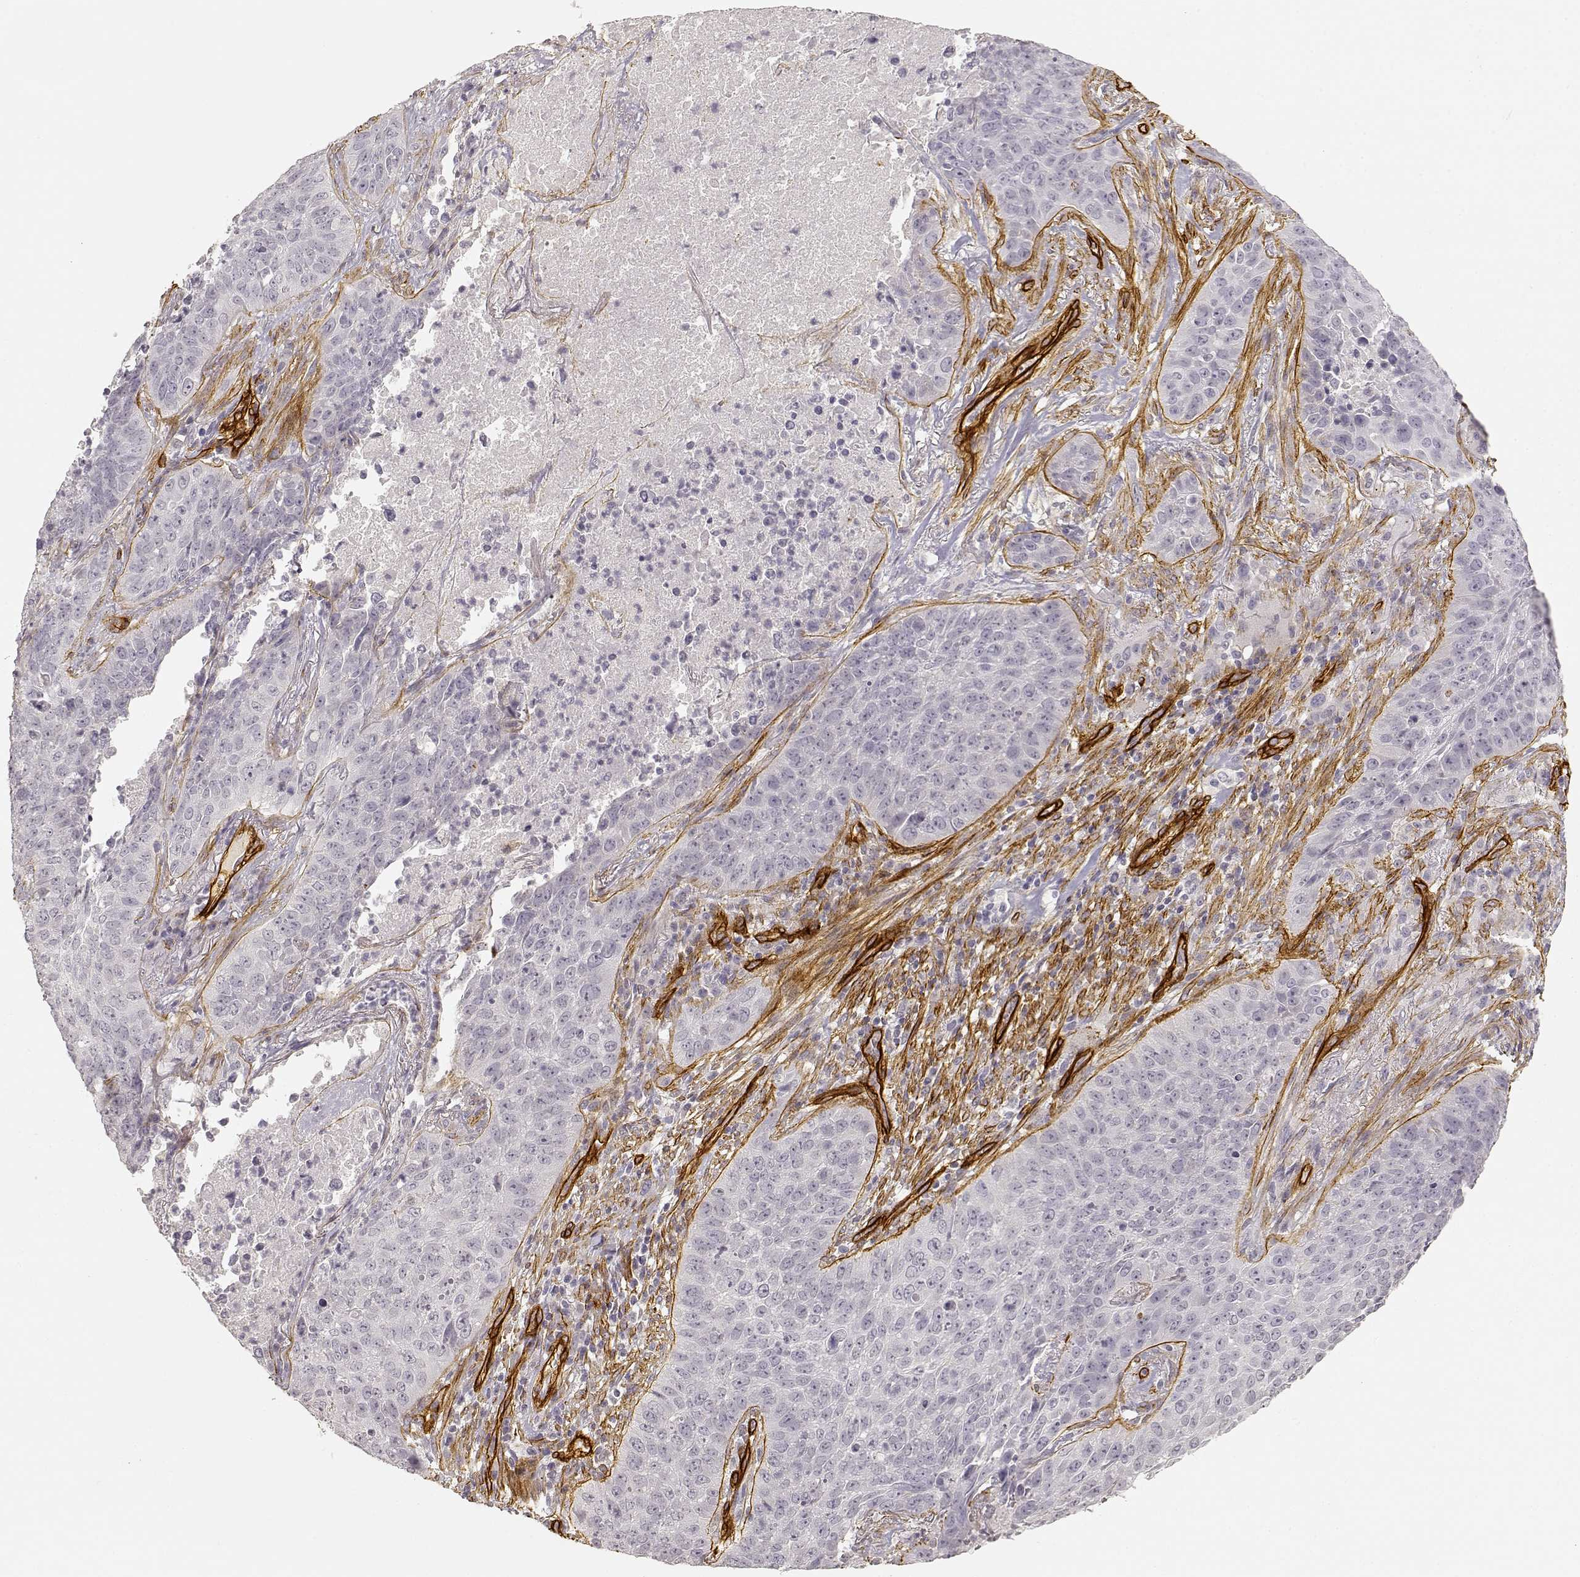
{"staining": {"intensity": "negative", "quantity": "none", "location": "none"}, "tissue": "lung cancer", "cell_type": "Tumor cells", "image_type": "cancer", "snomed": [{"axis": "morphology", "description": "Normal tissue, NOS"}, {"axis": "morphology", "description": "Squamous cell carcinoma, NOS"}, {"axis": "topography", "description": "Bronchus"}, {"axis": "topography", "description": "Lung"}], "caption": "Immunohistochemistry (IHC) of human lung squamous cell carcinoma shows no expression in tumor cells.", "gene": "LAMA4", "patient": {"sex": "male", "age": 64}}